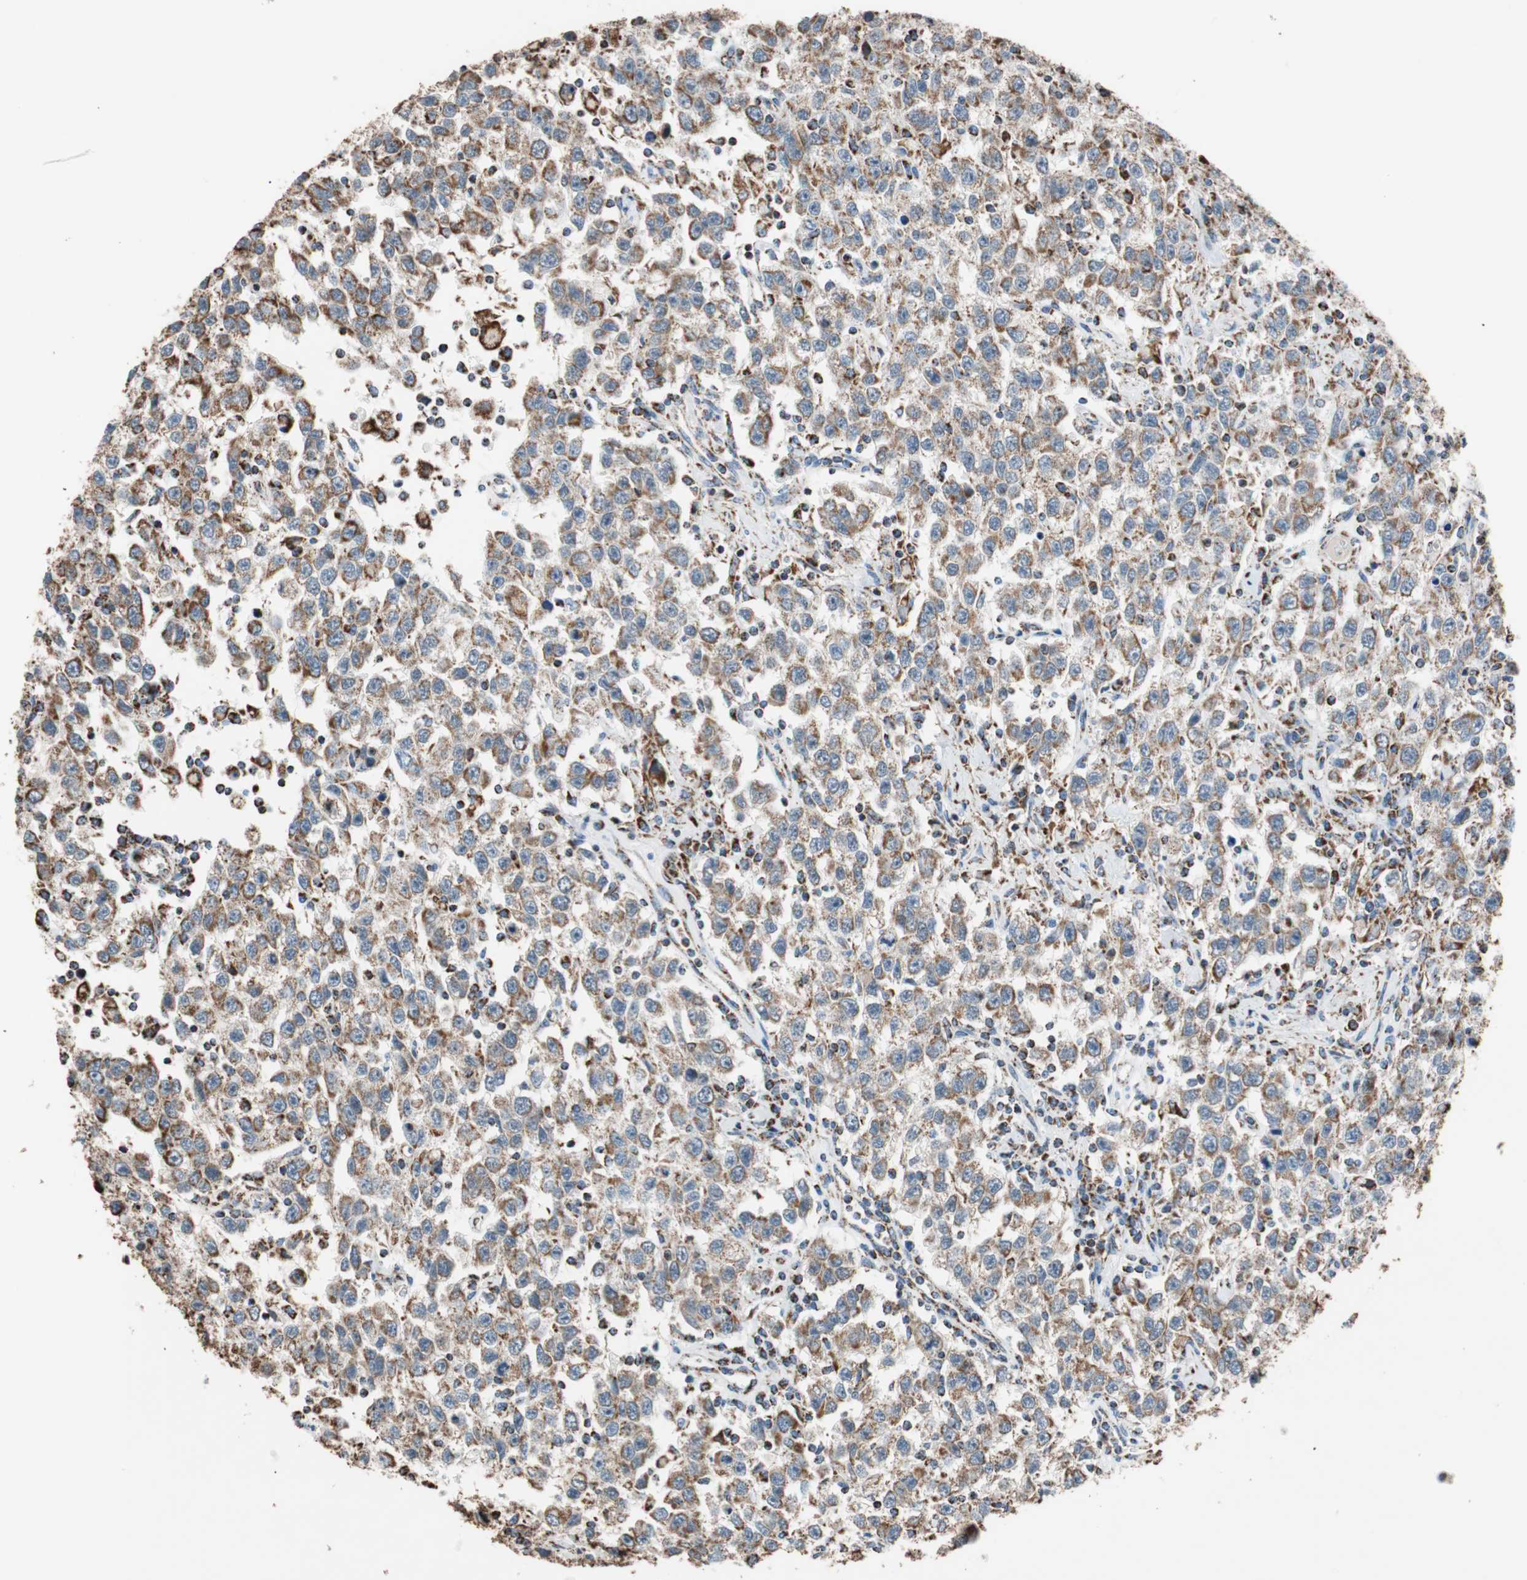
{"staining": {"intensity": "moderate", "quantity": ">75%", "location": "cytoplasmic/membranous"}, "tissue": "testis cancer", "cell_type": "Tumor cells", "image_type": "cancer", "snomed": [{"axis": "morphology", "description": "Seminoma, NOS"}, {"axis": "topography", "description": "Testis"}], "caption": "IHC image of neoplastic tissue: testis cancer (seminoma) stained using immunohistochemistry demonstrates medium levels of moderate protein expression localized specifically in the cytoplasmic/membranous of tumor cells, appearing as a cytoplasmic/membranous brown color.", "gene": "PCSK4", "patient": {"sex": "male", "age": 41}}